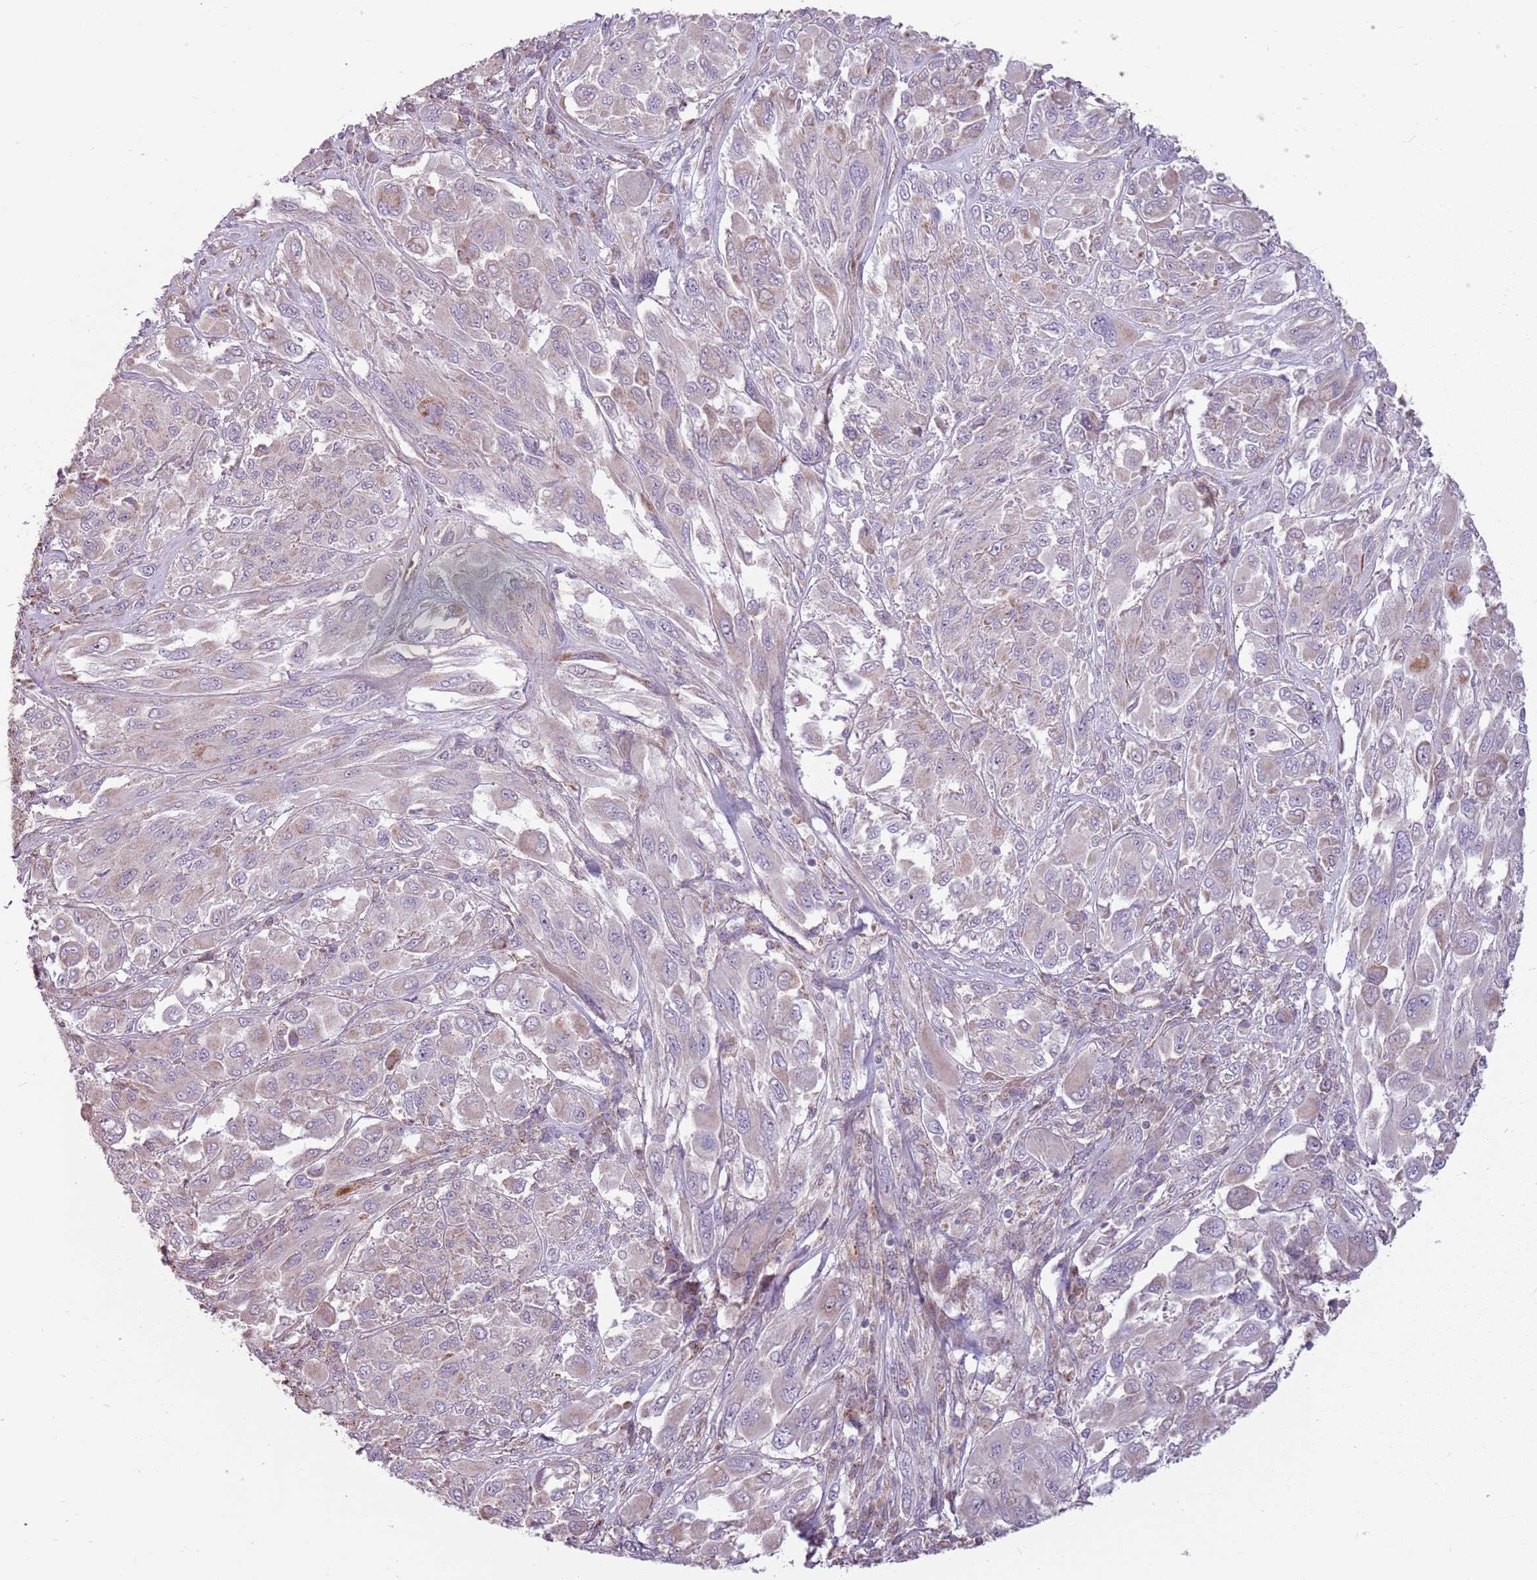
{"staining": {"intensity": "weak", "quantity": "25%-75%", "location": "cytoplasmic/membranous"}, "tissue": "melanoma", "cell_type": "Tumor cells", "image_type": "cancer", "snomed": [{"axis": "morphology", "description": "Malignant melanoma, NOS"}, {"axis": "topography", "description": "Skin"}], "caption": "Immunohistochemical staining of human malignant melanoma demonstrates low levels of weak cytoplasmic/membranous protein expression in about 25%-75% of tumor cells.", "gene": "ZNF530", "patient": {"sex": "female", "age": 91}}